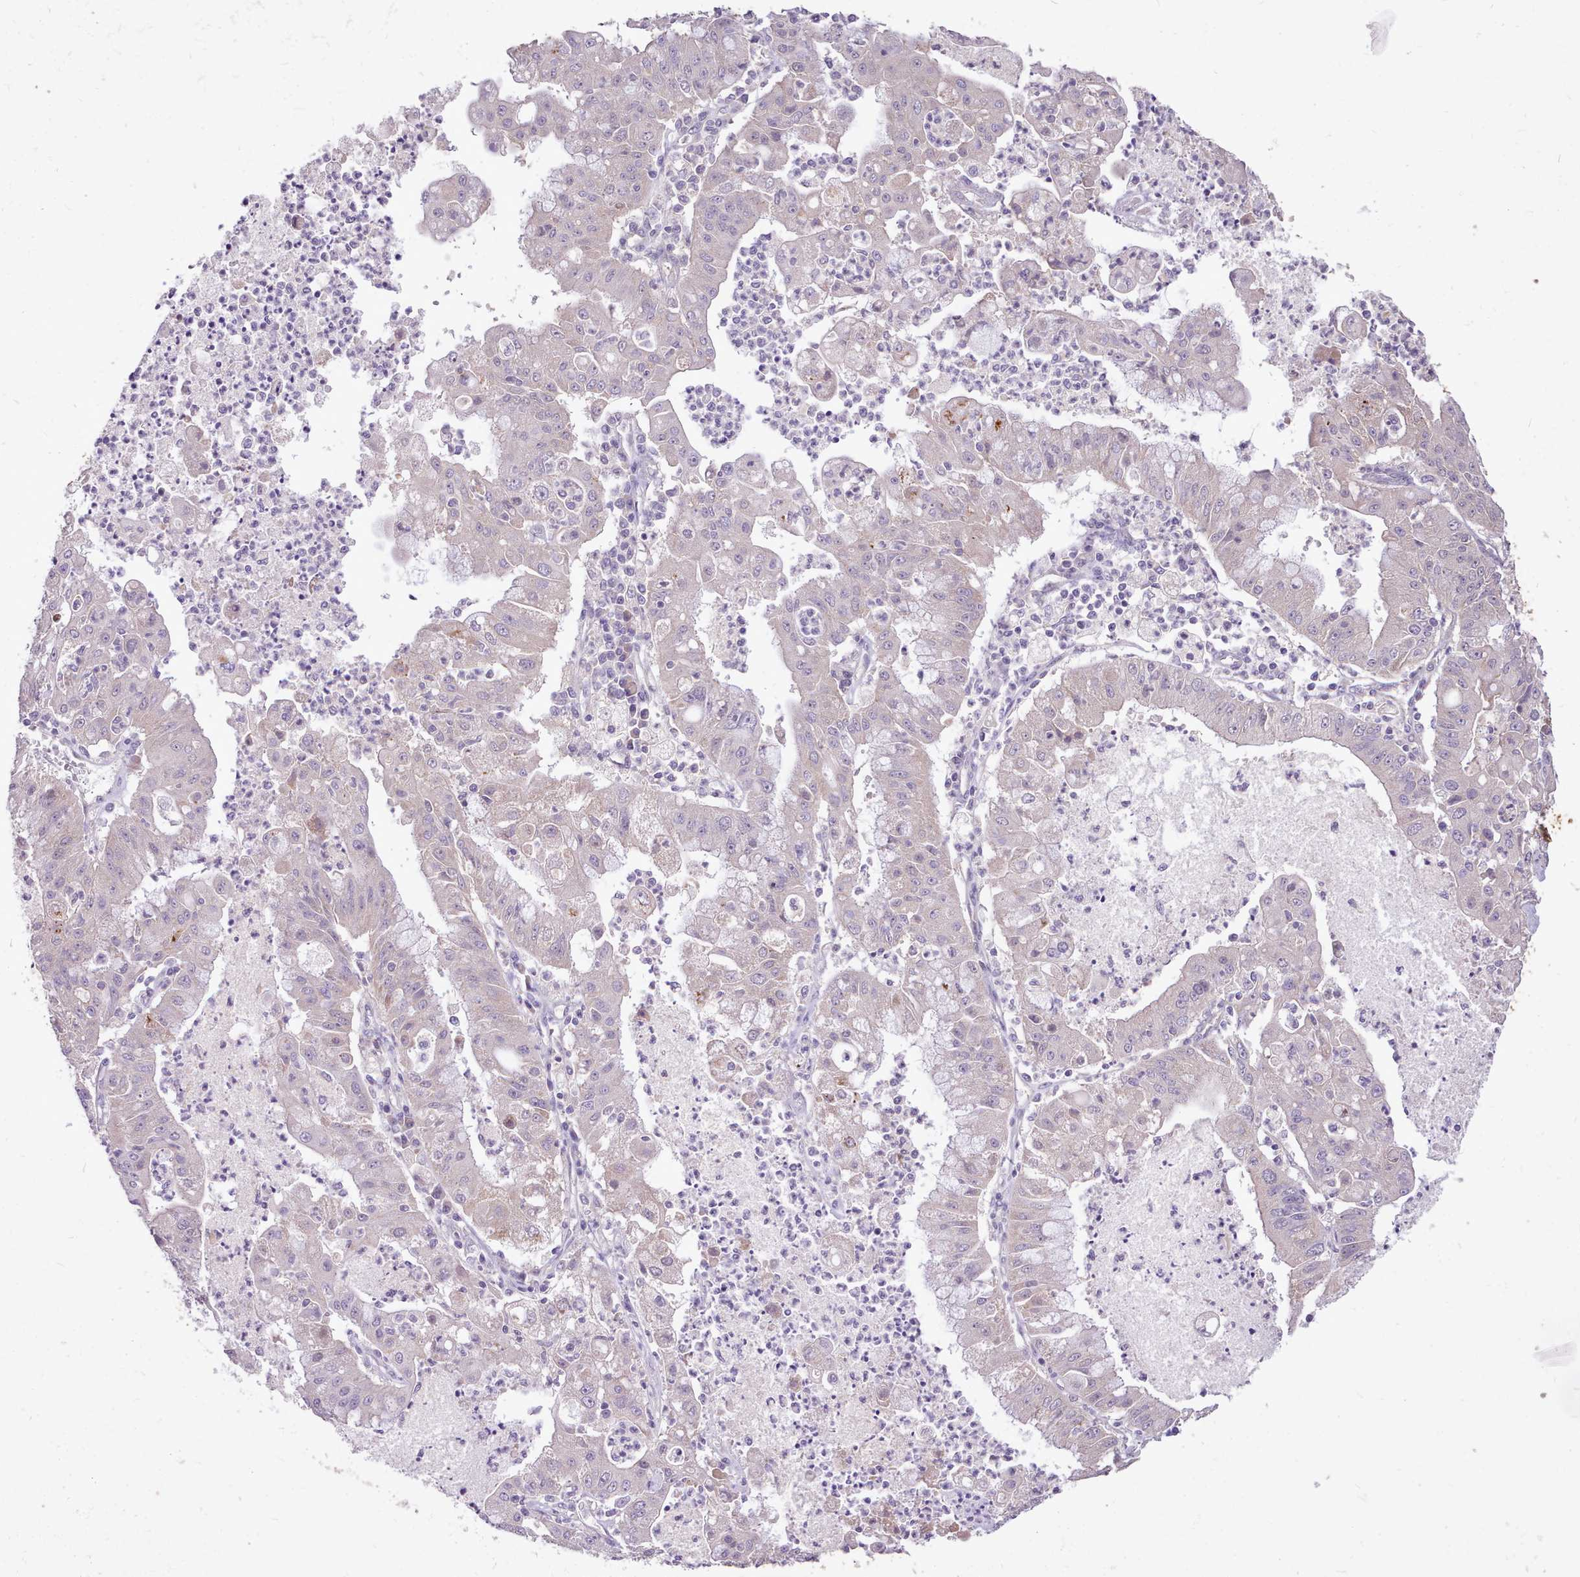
{"staining": {"intensity": "weak", "quantity": "<25%", "location": "nuclear"}, "tissue": "ovarian cancer", "cell_type": "Tumor cells", "image_type": "cancer", "snomed": [{"axis": "morphology", "description": "Cystadenocarcinoma, mucinous, NOS"}, {"axis": "topography", "description": "Ovary"}], "caption": "Tumor cells are negative for protein expression in human ovarian cancer. (DAB immunohistochemistry (IHC) with hematoxylin counter stain).", "gene": "ZNF607", "patient": {"sex": "female", "age": 70}}